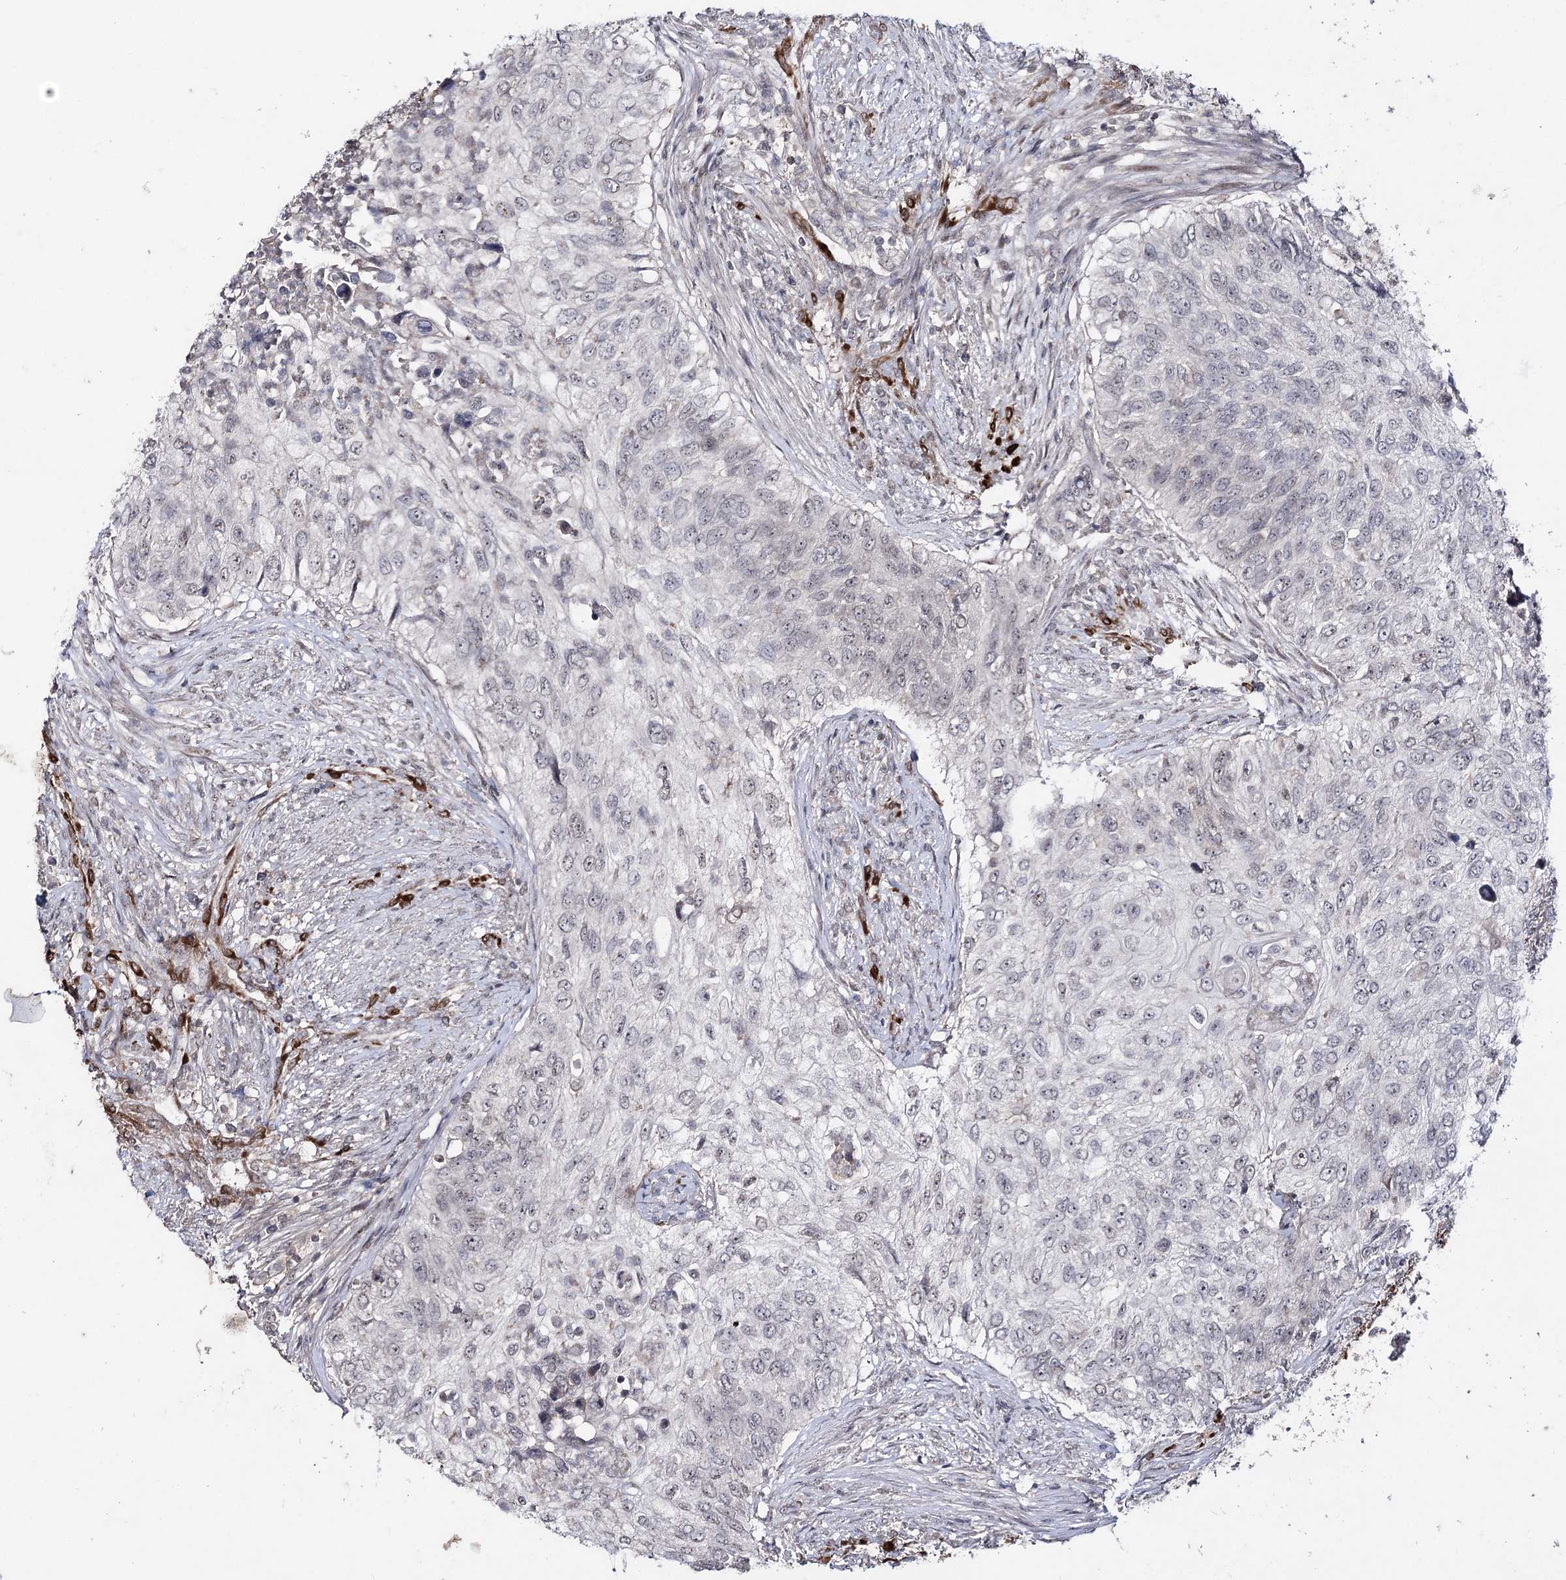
{"staining": {"intensity": "negative", "quantity": "none", "location": "none"}, "tissue": "urothelial cancer", "cell_type": "Tumor cells", "image_type": "cancer", "snomed": [{"axis": "morphology", "description": "Urothelial carcinoma, High grade"}, {"axis": "topography", "description": "Urinary bladder"}], "caption": "Histopathology image shows no protein positivity in tumor cells of high-grade urothelial carcinoma tissue. The staining was performed using DAB (3,3'-diaminobenzidine) to visualize the protein expression in brown, while the nuclei were stained in blue with hematoxylin (Magnification: 20x).", "gene": "HSD11B2", "patient": {"sex": "female", "age": 60}}